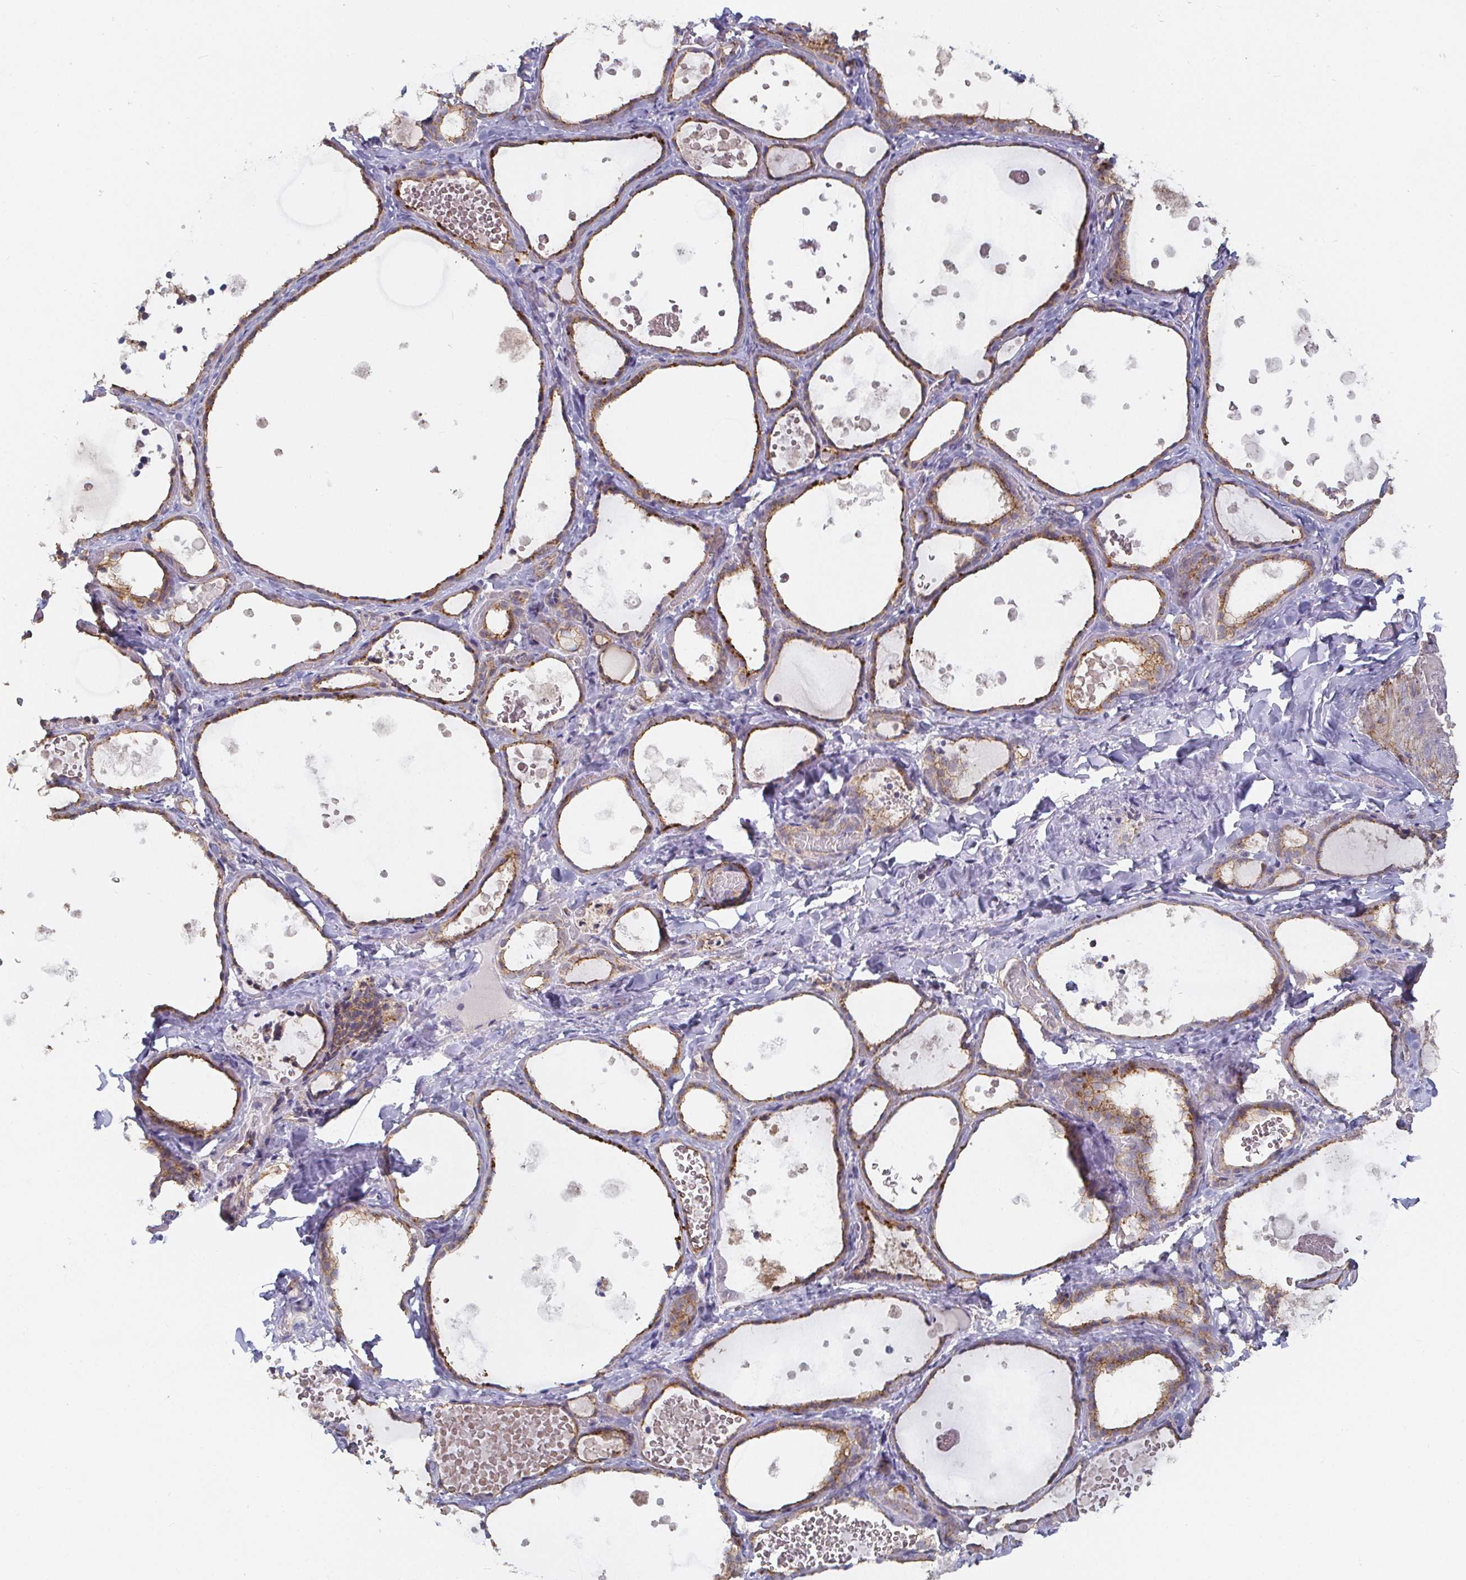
{"staining": {"intensity": "moderate", "quantity": "<25%", "location": "cytoplasmic/membranous"}, "tissue": "thyroid gland", "cell_type": "Glandular cells", "image_type": "normal", "snomed": [{"axis": "morphology", "description": "Normal tissue, NOS"}, {"axis": "topography", "description": "Thyroid gland"}], "caption": "Immunohistochemistry (IHC) of benign human thyroid gland shows low levels of moderate cytoplasmic/membranous positivity in approximately <25% of glandular cells.", "gene": "CDH18", "patient": {"sex": "female", "age": 56}}